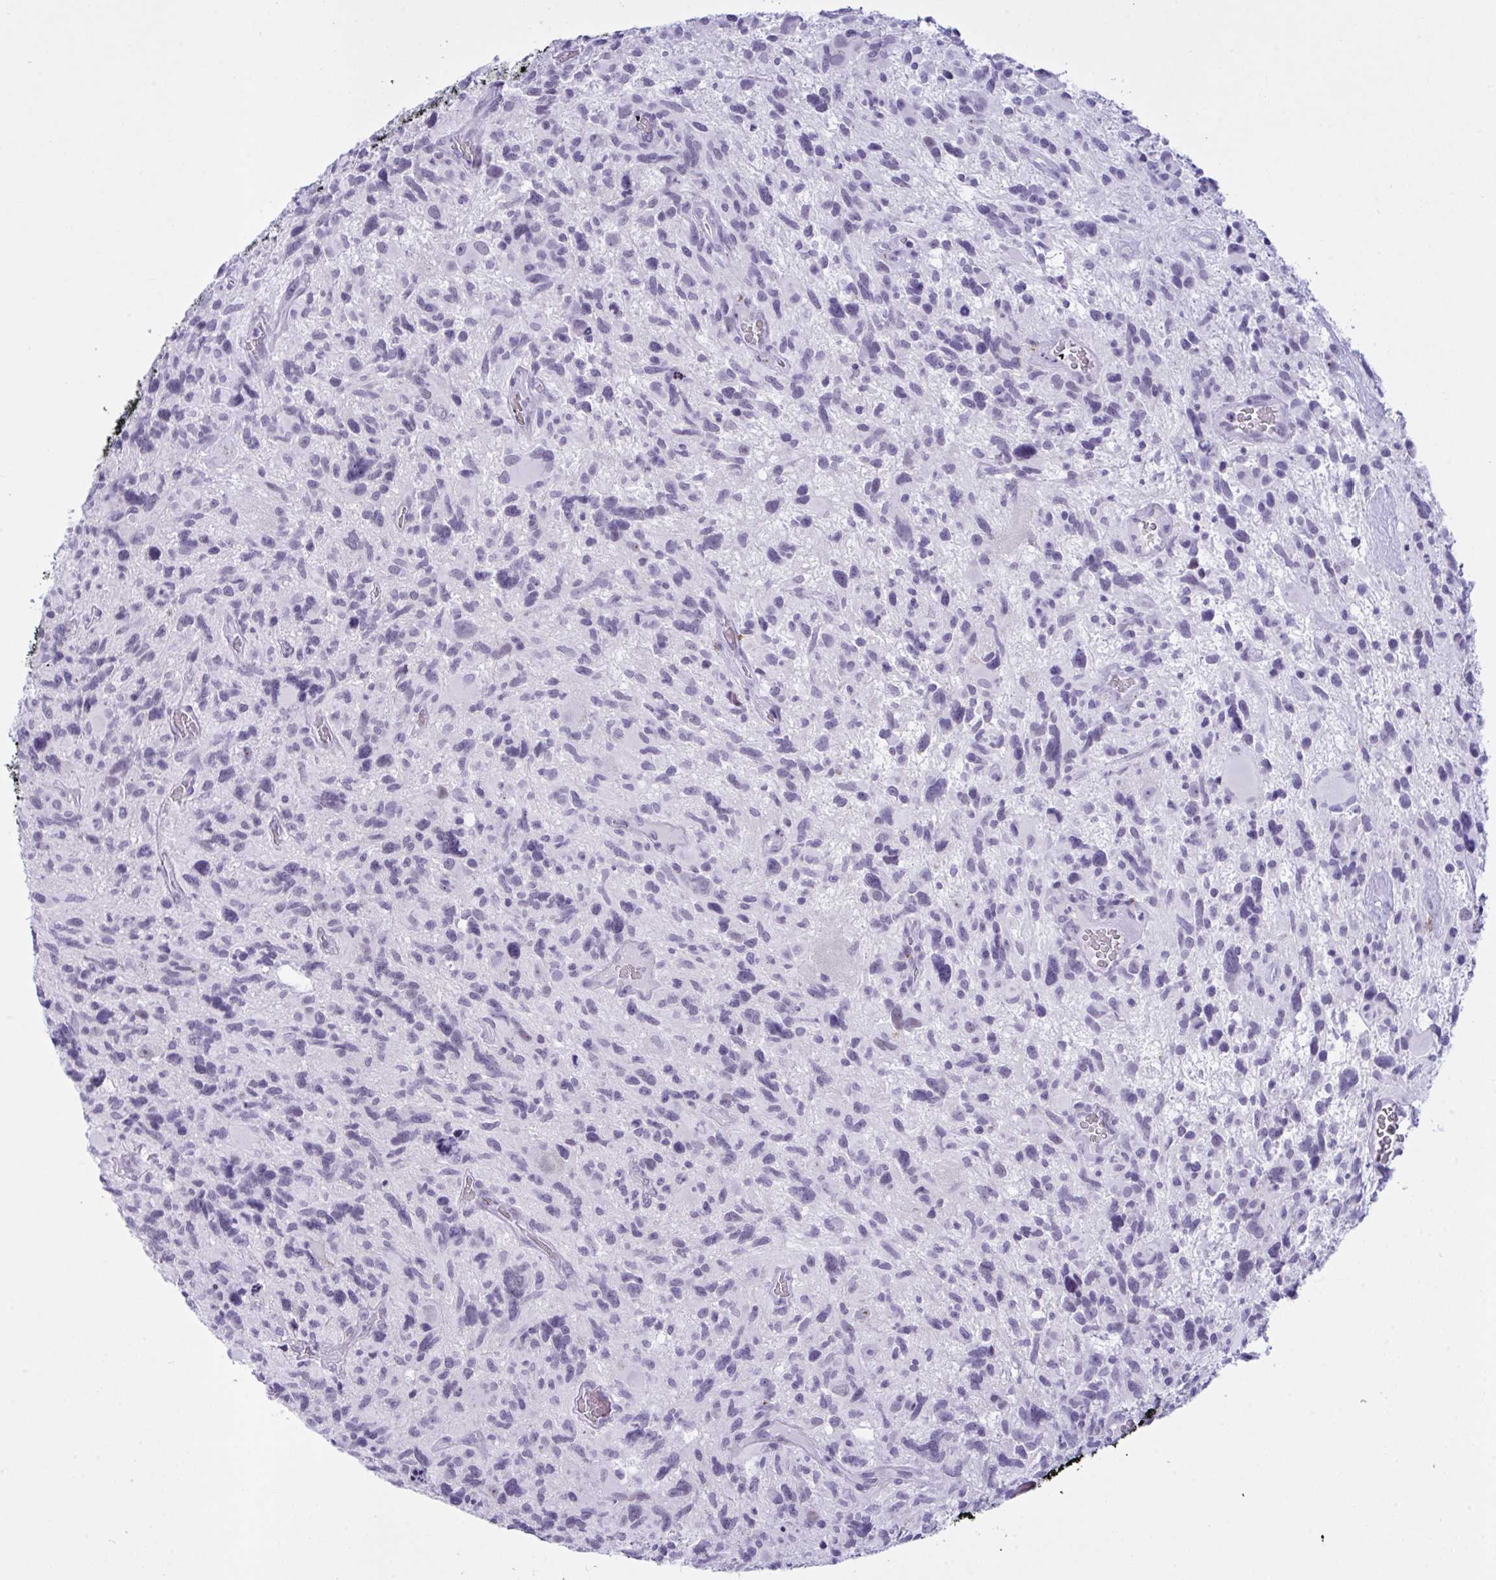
{"staining": {"intensity": "negative", "quantity": "none", "location": "none"}, "tissue": "glioma", "cell_type": "Tumor cells", "image_type": "cancer", "snomed": [{"axis": "morphology", "description": "Glioma, malignant, High grade"}, {"axis": "topography", "description": "Brain"}], "caption": "High magnification brightfield microscopy of malignant glioma (high-grade) stained with DAB (brown) and counterstained with hematoxylin (blue): tumor cells show no significant staining.", "gene": "ELN", "patient": {"sex": "male", "age": 49}}